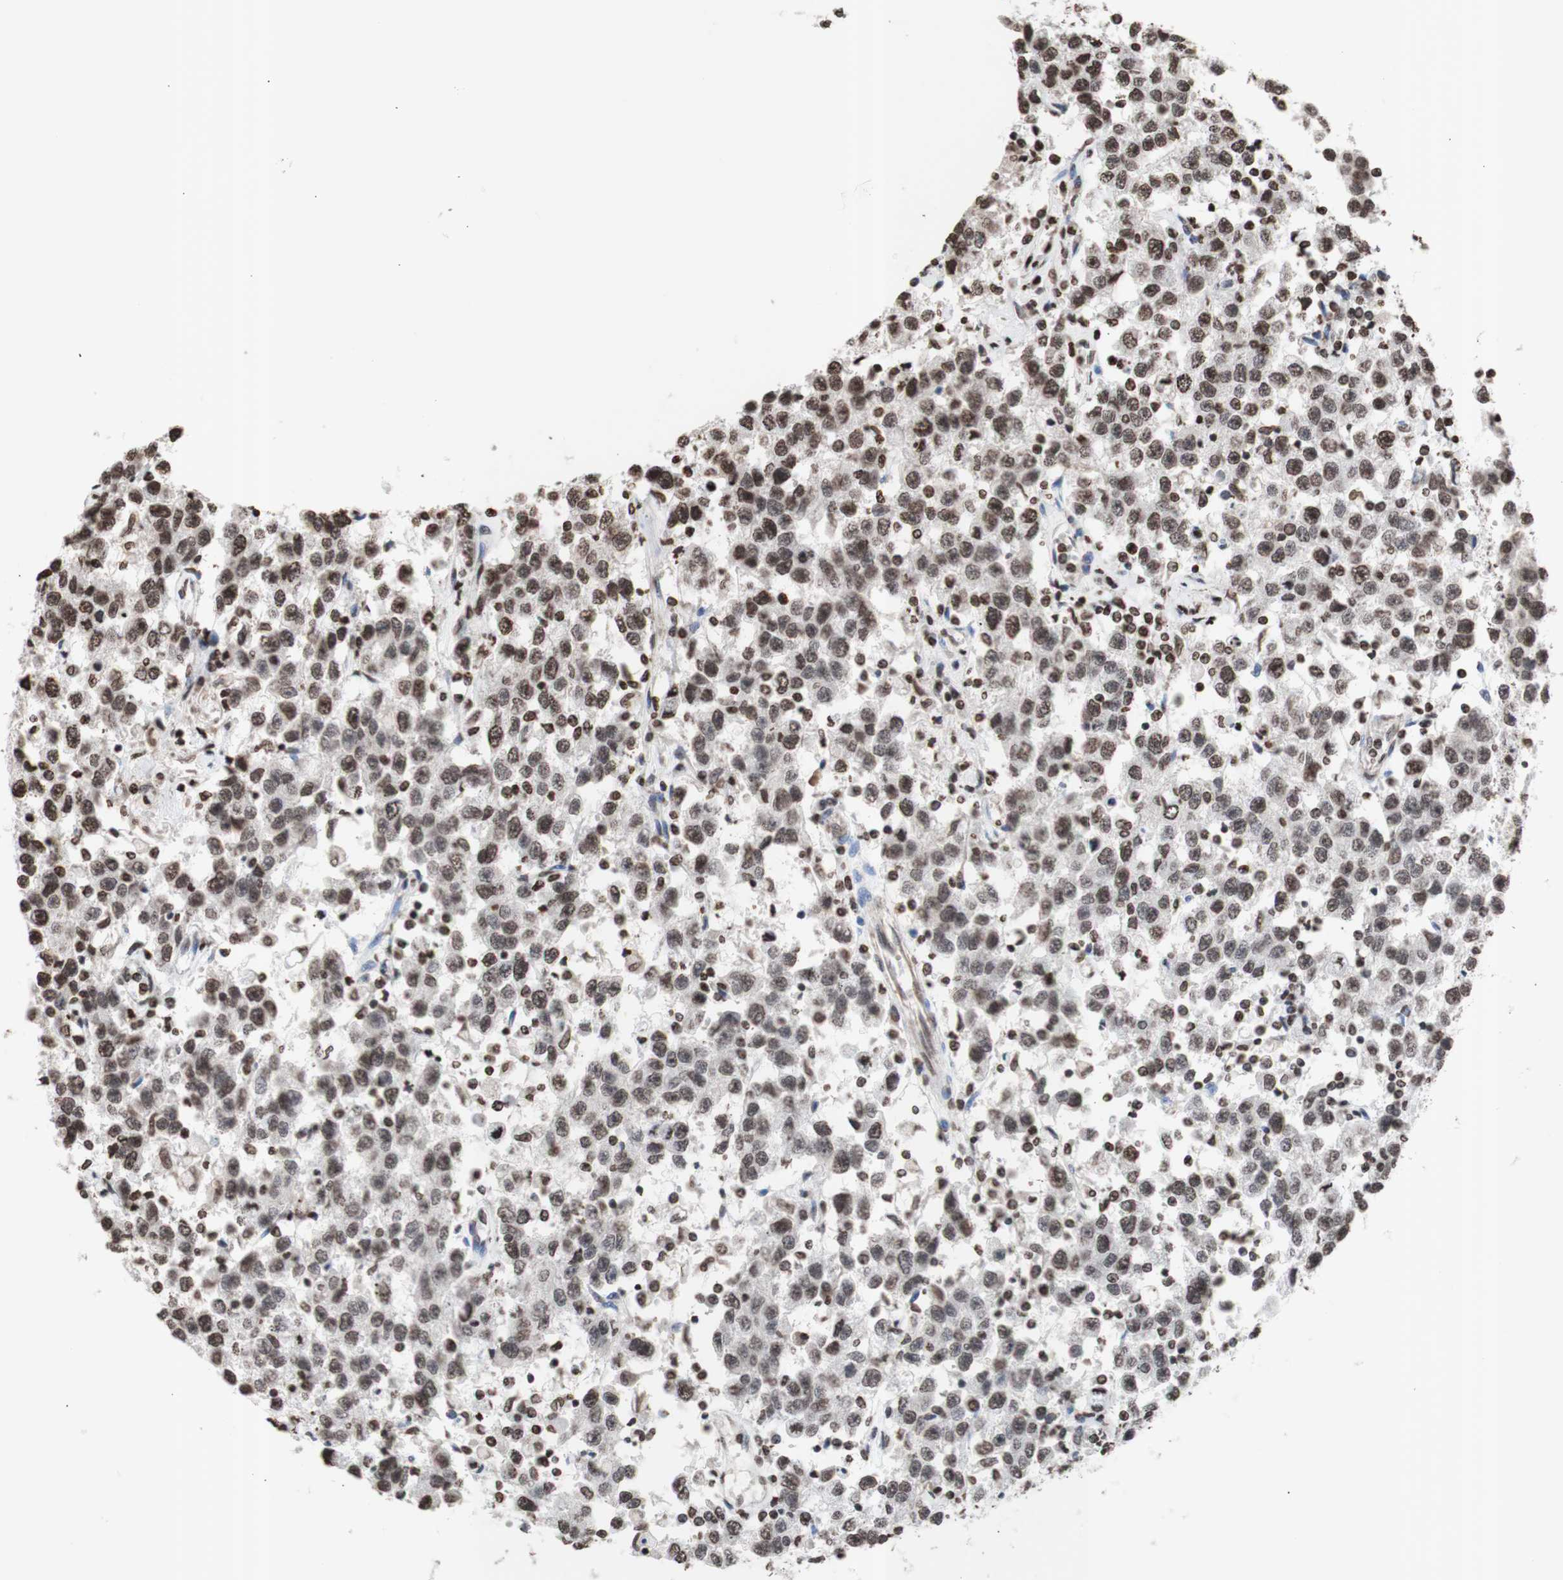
{"staining": {"intensity": "moderate", "quantity": ">75%", "location": "nuclear"}, "tissue": "testis cancer", "cell_type": "Tumor cells", "image_type": "cancer", "snomed": [{"axis": "morphology", "description": "Seminoma, NOS"}, {"axis": "topography", "description": "Testis"}], "caption": "The image displays a brown stain indicating the presence of a protein in the nuclear of tumor cells in testis seminoma.", "gene": "SNAI2", "patient": {"sex": "male", "age": 41}}